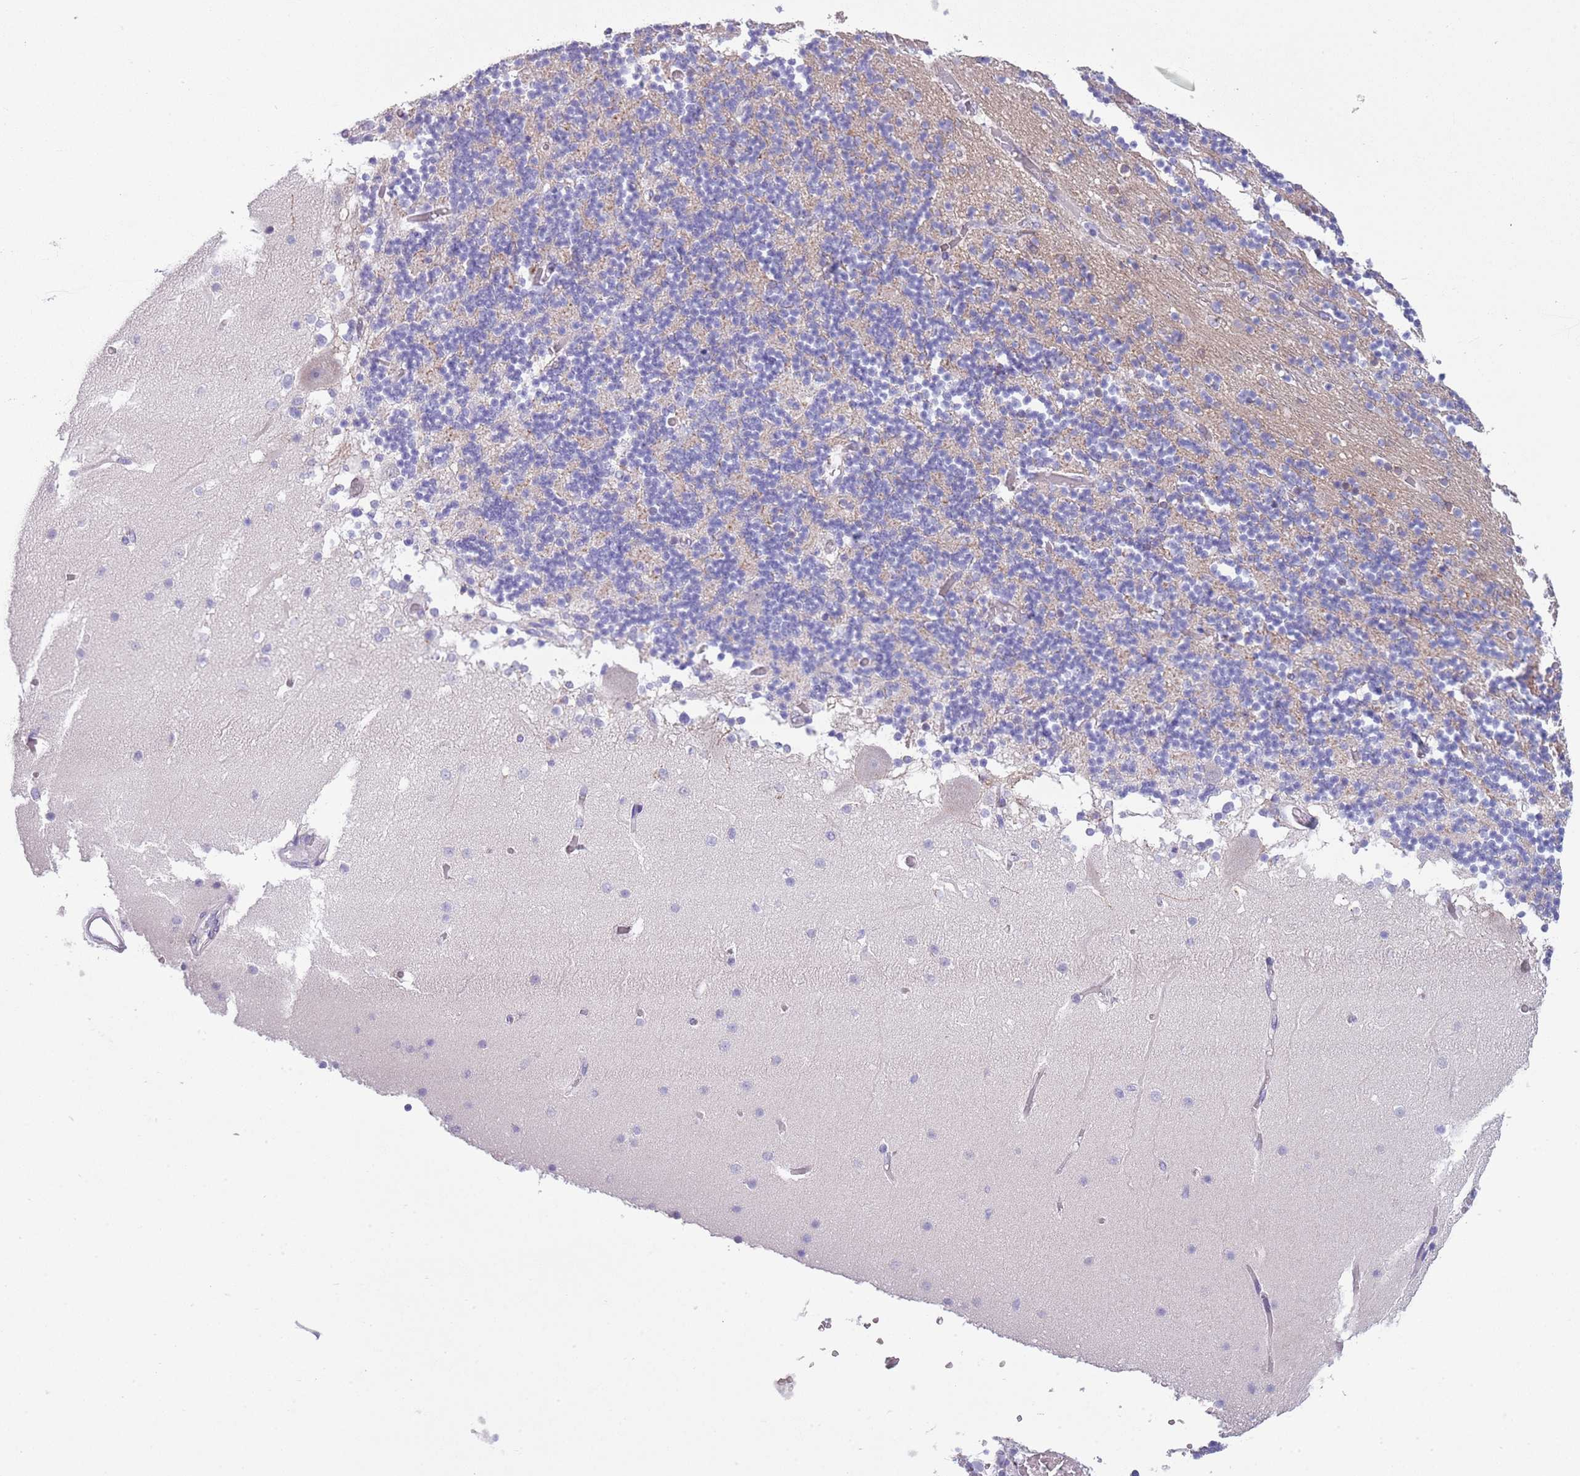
{"staining": {"intensity": "weak", "quantity": "<25%", "location": "cytoplasmic/membranous"}, "tissue": "cerebellum", "cell_type": "Cells in granular layer", "image_type": "normal", "snomed": [{"axis": "morphology", "description": "Normal tissue, NOS"}, {"axis": "topography", "description": "Cerebellum"}], "caption": "This is an immunohistochemistry (IHC) photomicrograph of unremarkable human cerebellum. There is no expression in cells in granular layer.", "gene": "ZFP2", "patient": {"sex": "female", "age": 28}}